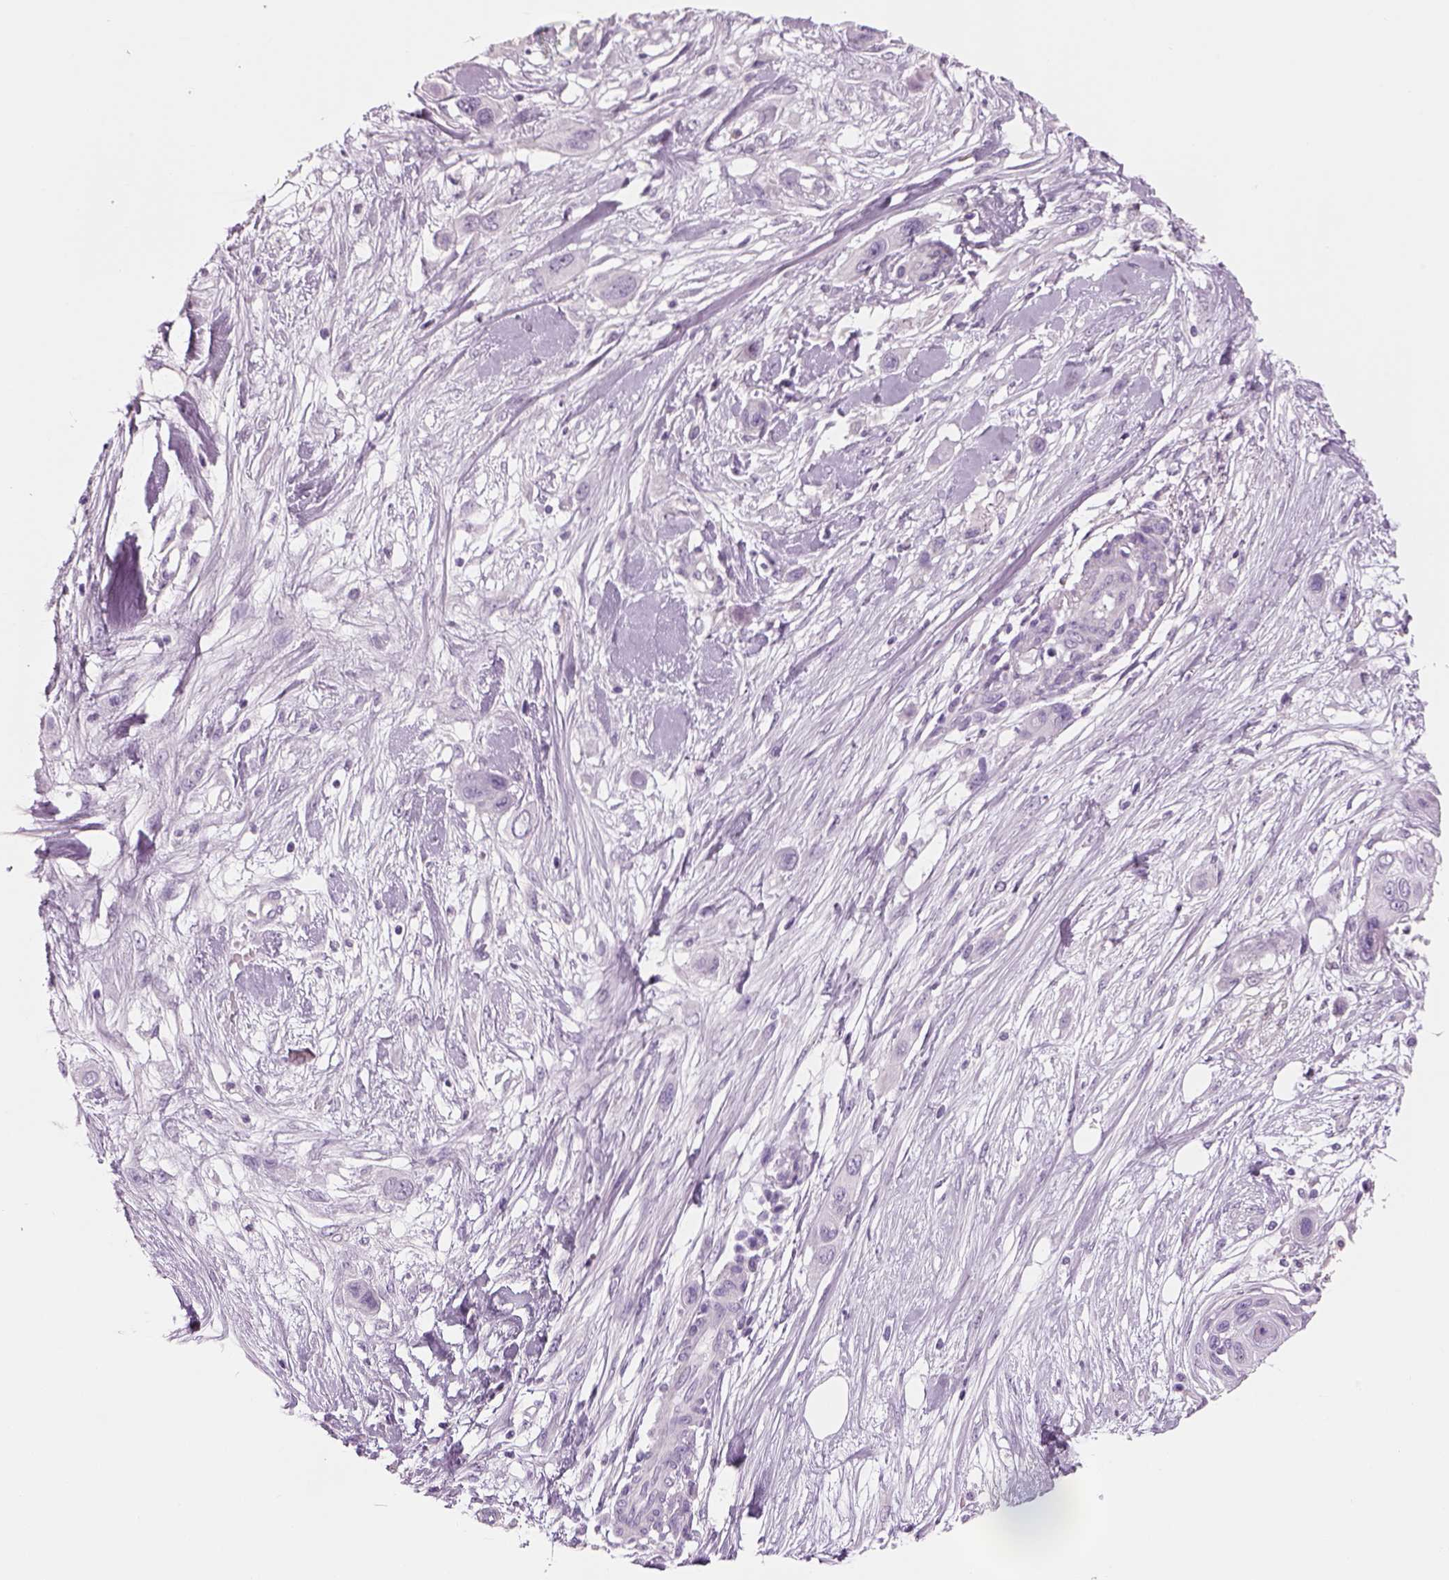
{"staining": {"intensity": "negative", "quantity": "none", "location": "none"}, "tissue": "skin cancer", "cell_type": "Tumor cells", "image_type": "cancer", "snomed": [{"axis": "morphology", "description": "Squamous cell carcinoma, NOS"}, {"axis": "topography", "description": "Skin"}], "caption": "Protein analysis of skin cancer reveals no significant expression in tumor cells.", "gene": "KCNMB4", "patient": {"sex": "male", "age": 79}}